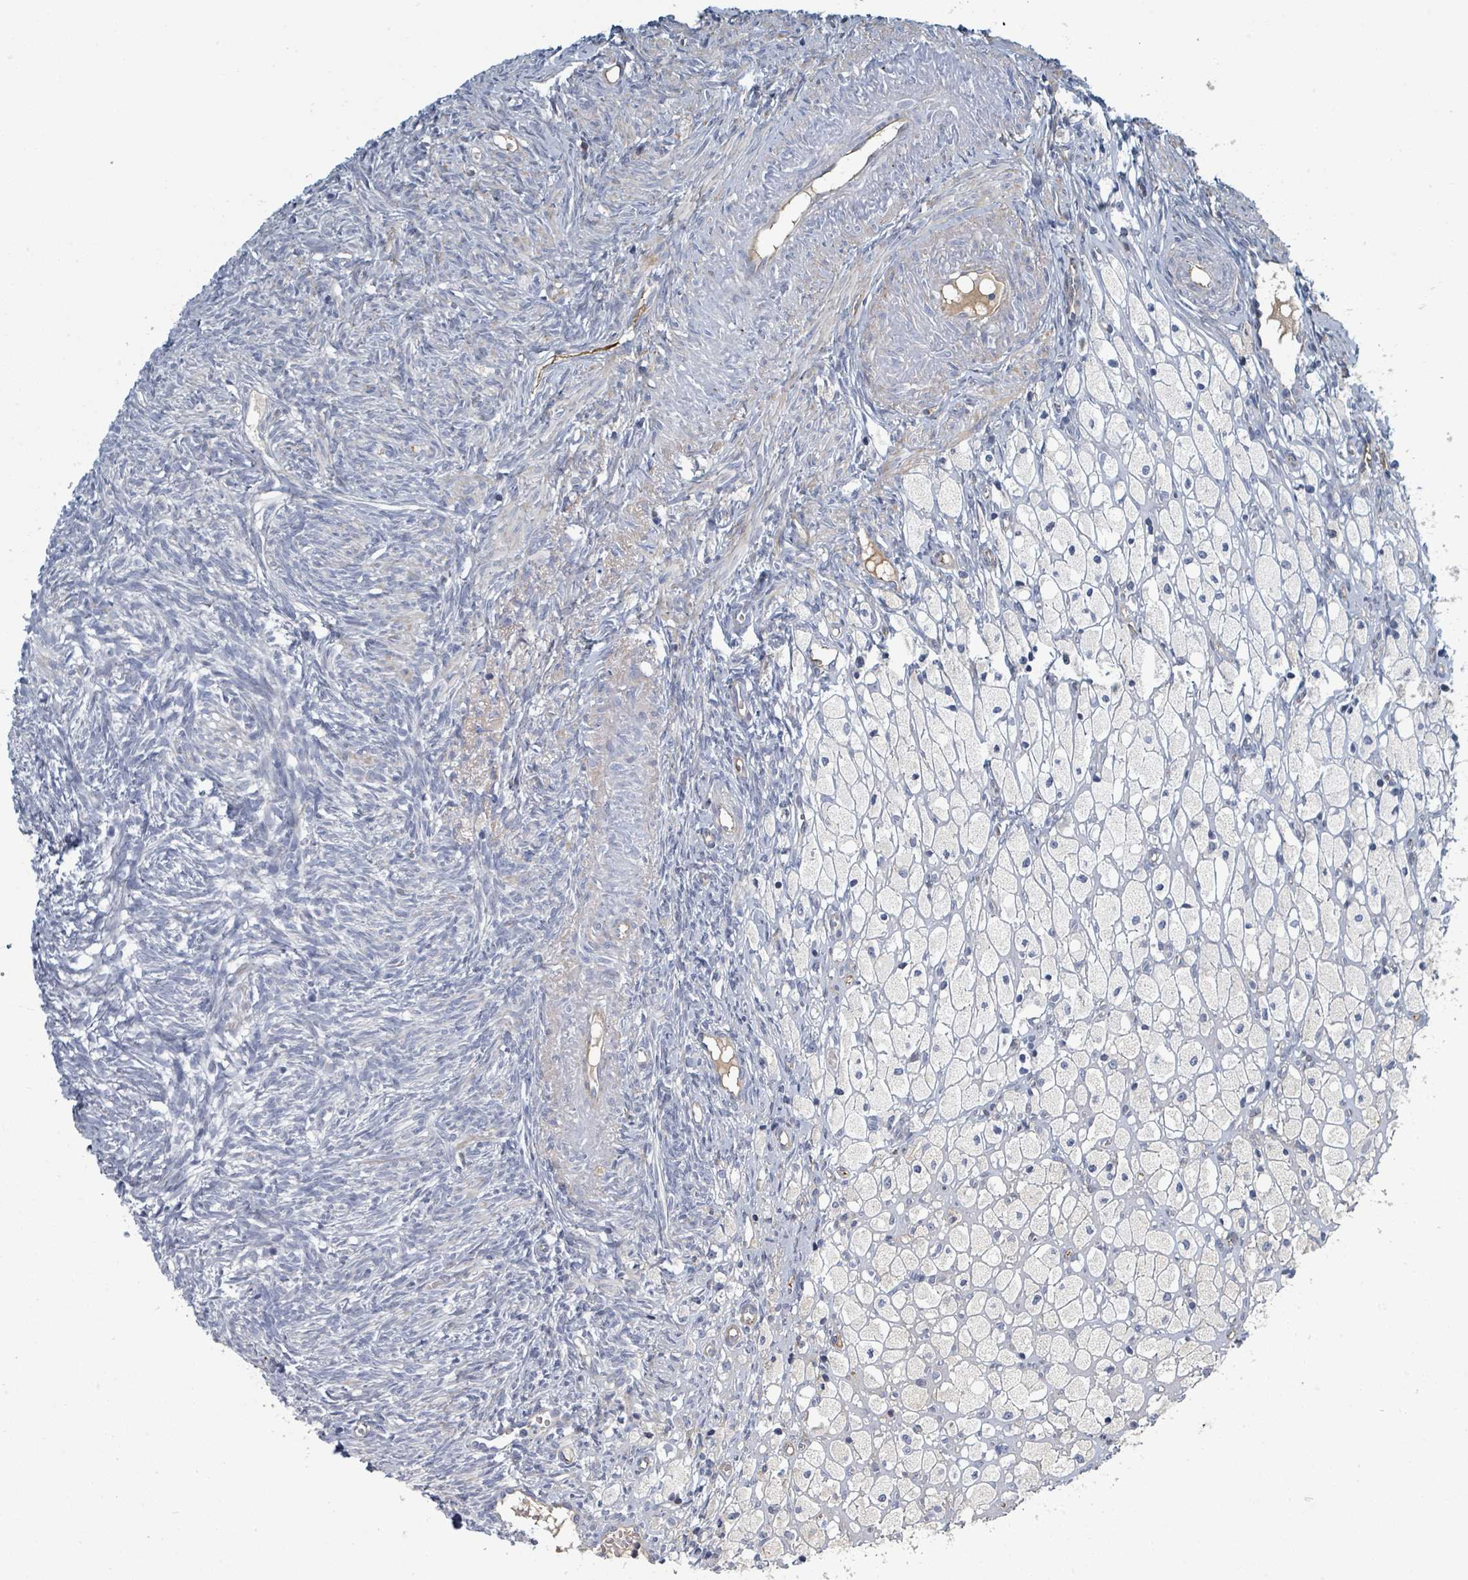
{"staining": {"intensity": "negative", "quantity": "none", "location": "none"}, "tissue": "ovary", "cell_type": "Ovarian stroma cells", "image_type": "normal", "snomed": [{"axis": "morphology", "description": "Normal tissue, NOS"}, {"axis": "topography", "description": "Ovary"}], "caption": "There is no significant positivity in ovarian stroma cells of ovary. (DAB (3,3'-diaminobenzidine) immunohistochemistry (IHC) visualized using brightfield microscopy, high magnification).", "gene": "RAB33B", "patient": {"sex": "female", "age": 51}}